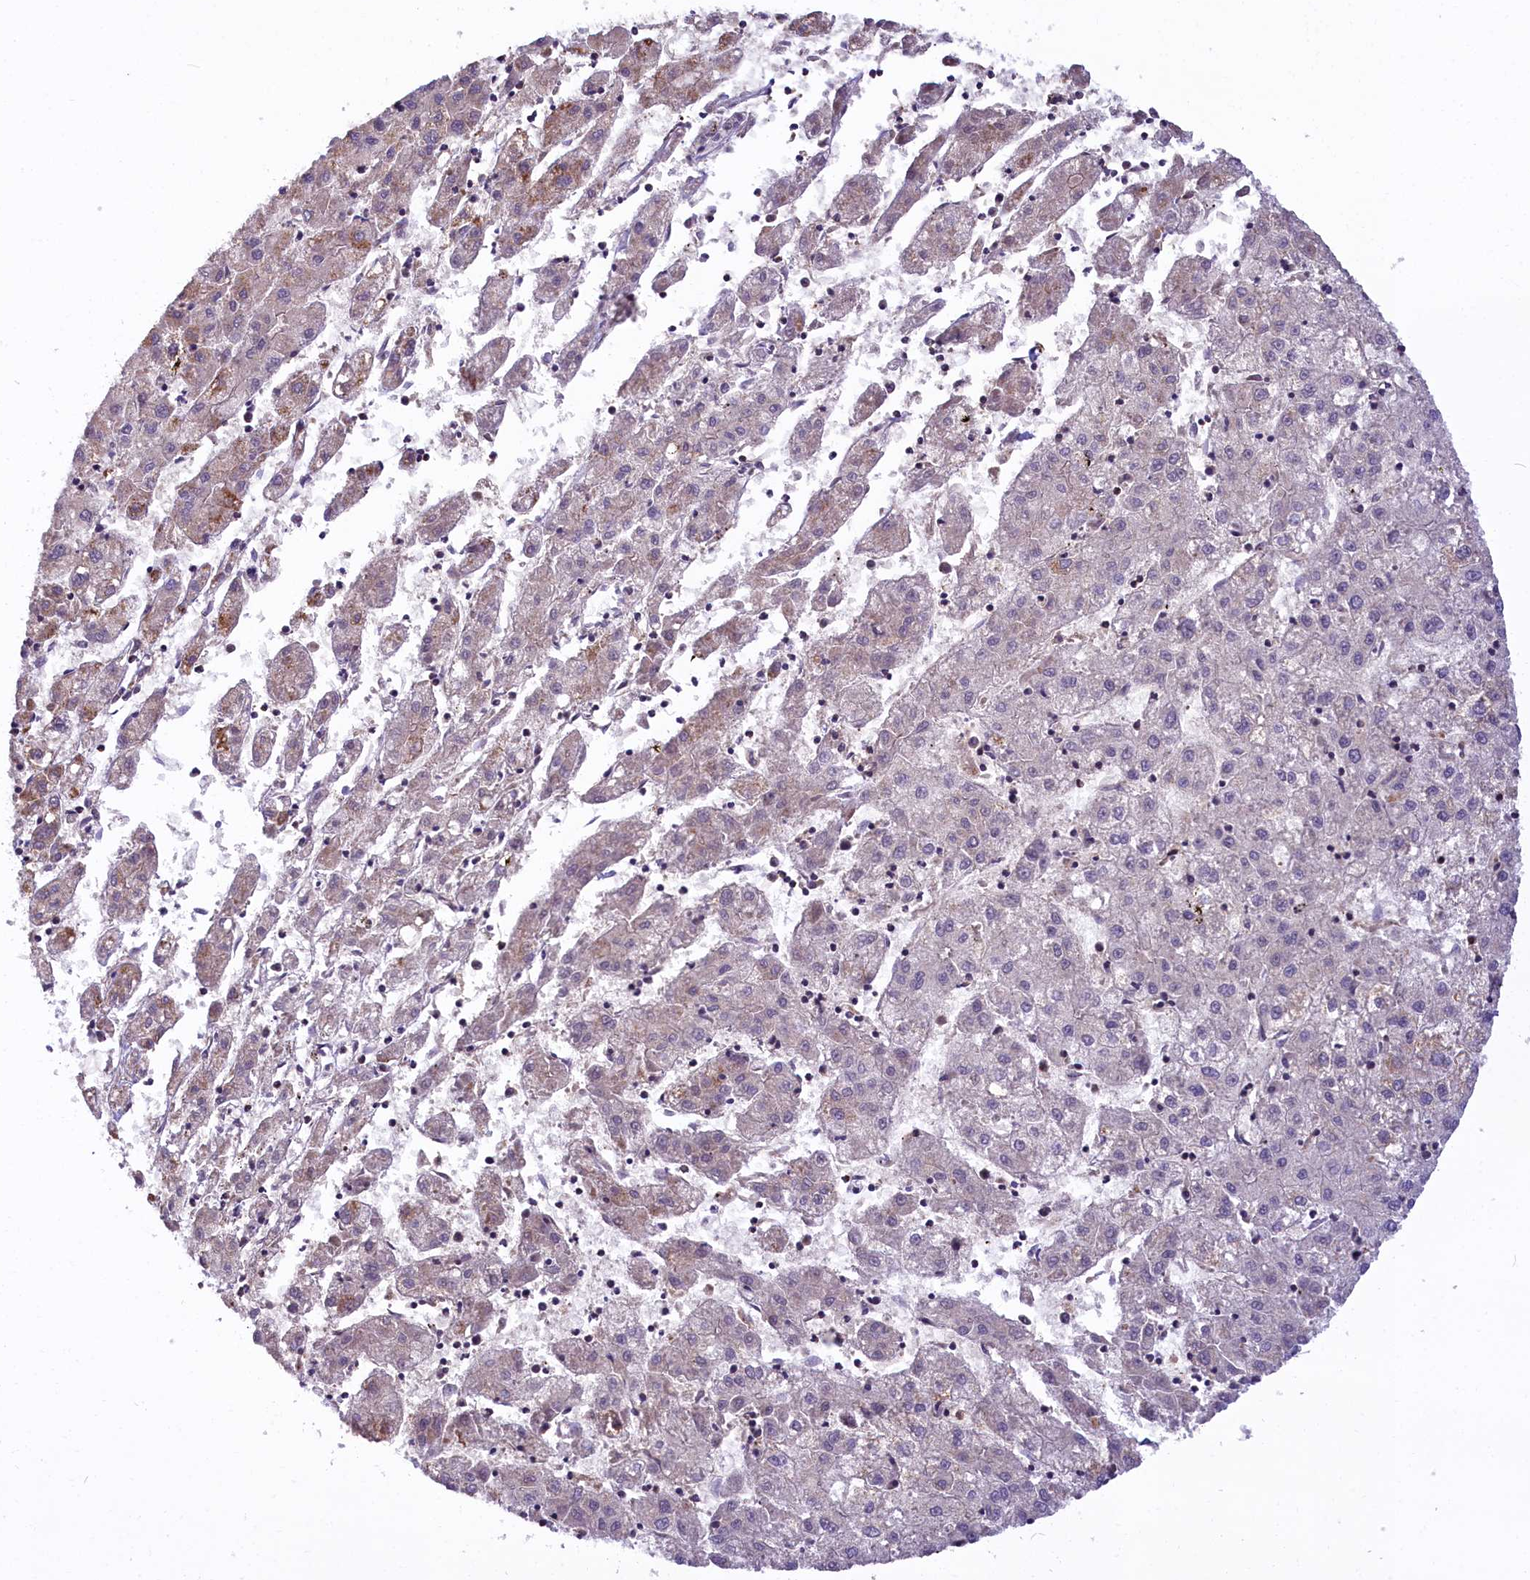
{"staining": {"intensity": "weak", "quantity": "<25%", "location": "cytoplasmic/membranous"}, "tissue": "liver cancer", "cell_type": "Tumor cells", "image_type": "cancer", "snomed": [{"axis": "morphology", "description": "Carcinoma, Hepatocellular, NOS"}, {"axis": "topography", "description": "Liver"}], "caption": "The image demonstrates no staining of tumor cells in liver hepatocellular carcinoma. Brightfield microscopy of immunohistochemistry stained with DAB (brown) and hematoxylin (blue), captured at high magnification.", "gene": "CARD8", "patient": {"sex": "male", "age": 72}}